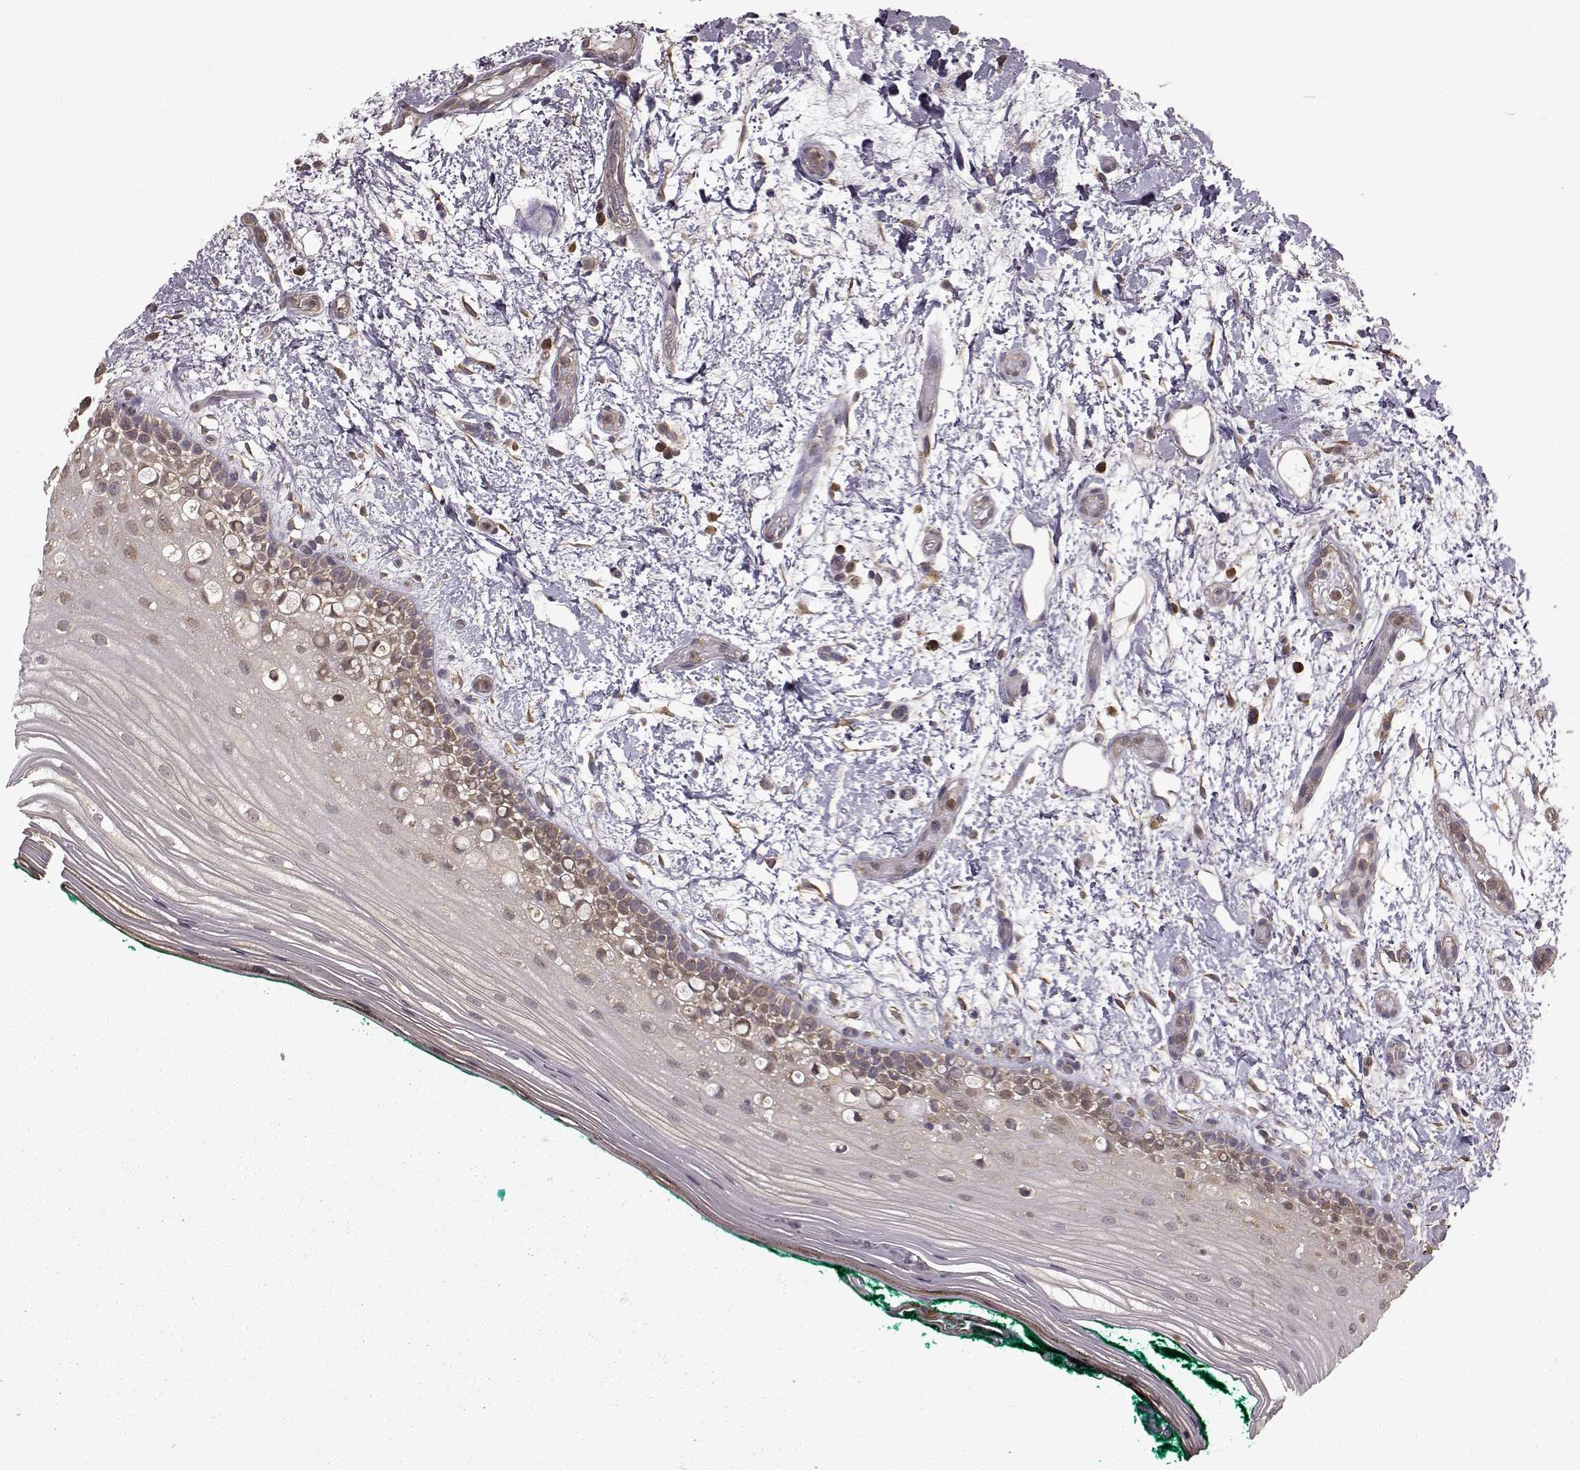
{"staining": {"intensity": "weak", "quantity": "25%-75%", "location": "cytoplasmic/membranous"}, "tissue": "oral mucosa", "cell_type": "Squamous epithelial cells", "image_type": "normal", "snomed": [{"axis": "morphology", "description": "Normal tissue, NOS"}, {"axis": "topography", "description": "Oral tissue"}], "caption": "This histopathology image demonstrates IHC staining of benign human oral mucosa, with low weak cytoplasmic/membranous positivity in about 25%-75% of squamous epithelial cells.", "gene": "NME1", "patient": {"sex": "female", "age": 83}}